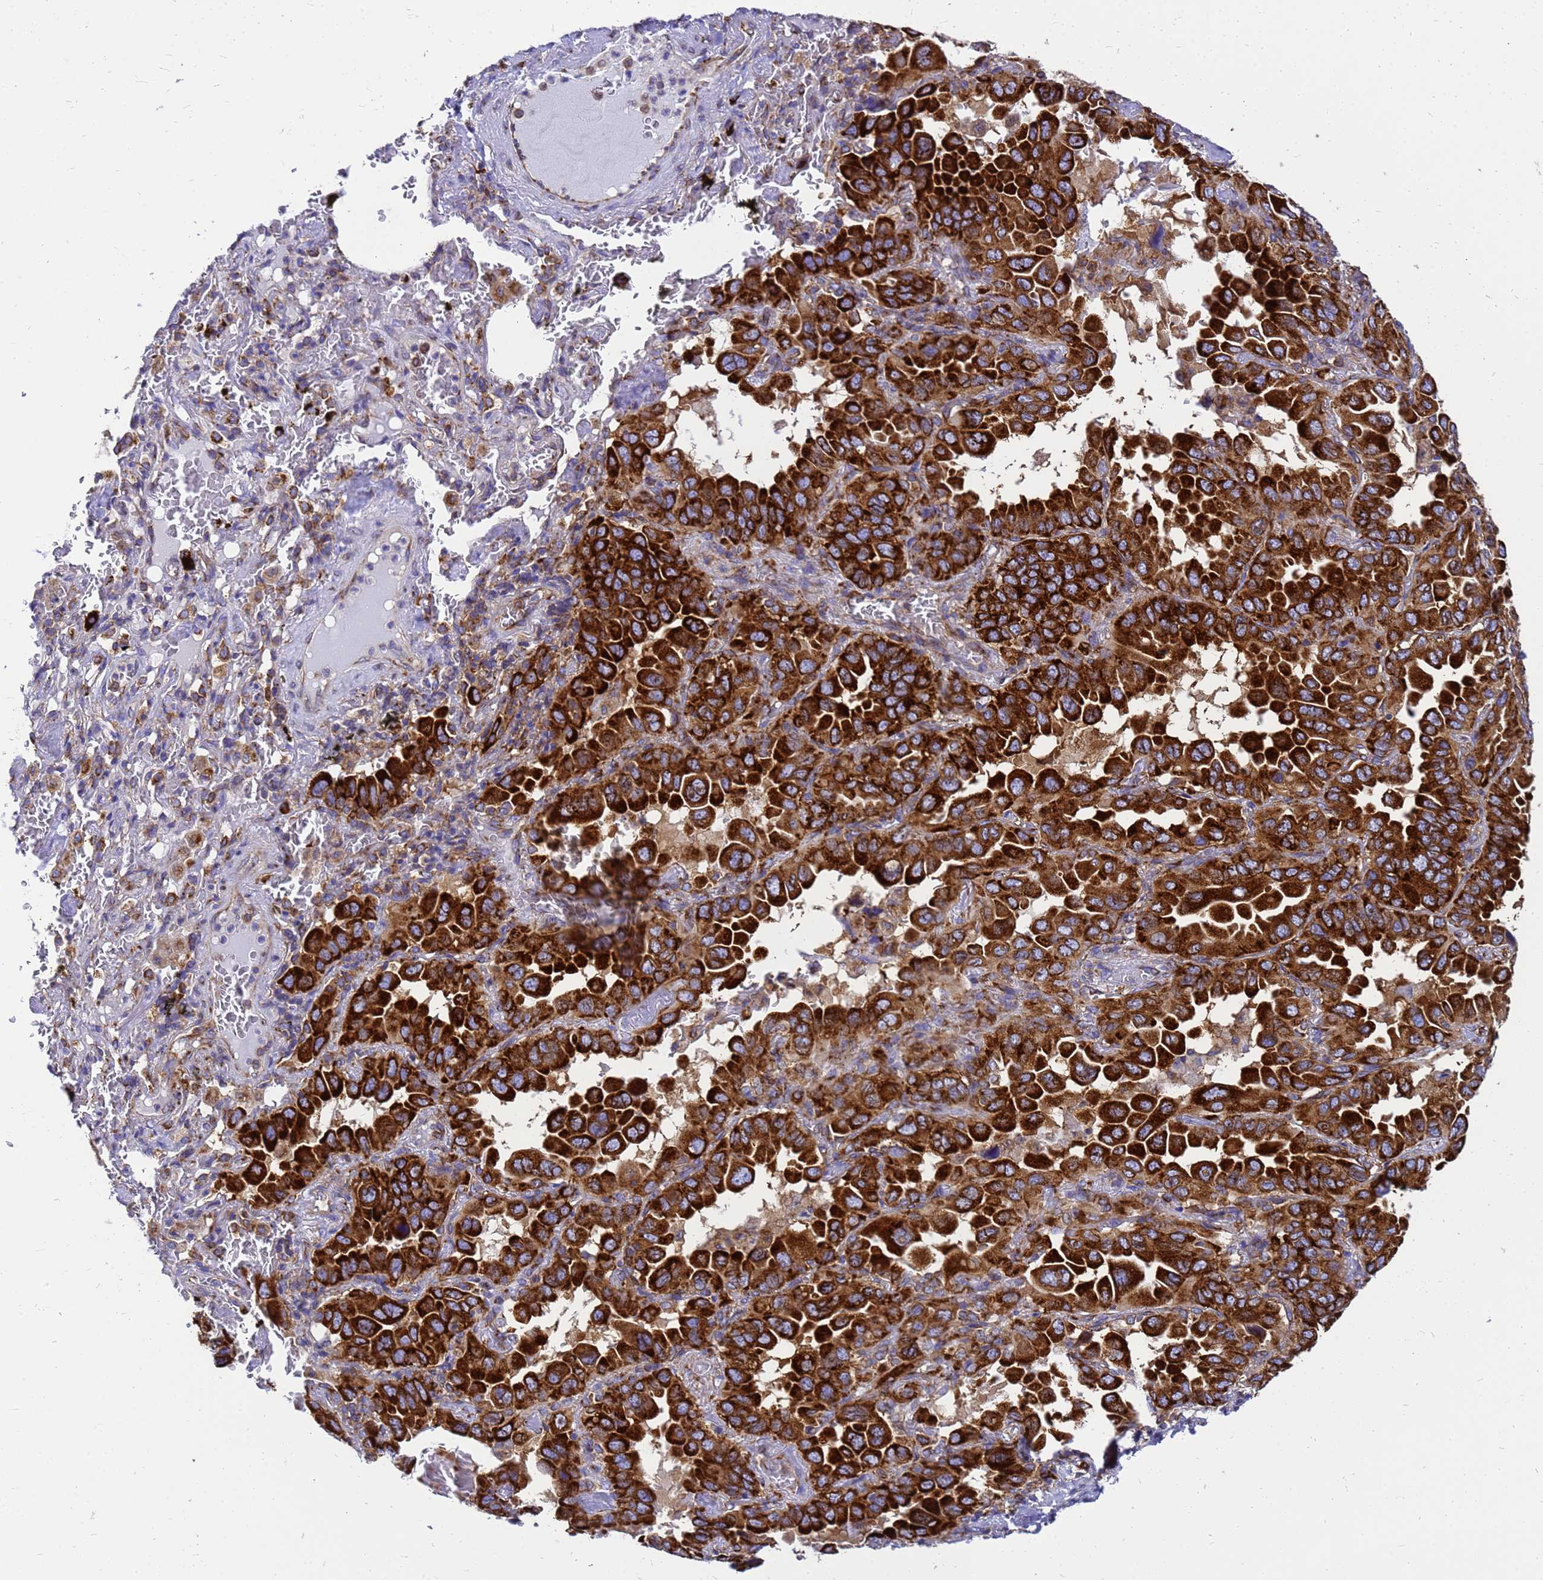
{"staining": {"intensity": "strong", "quantity": ">75%", "location": "cytoplasmic/membranous"}, "tissue": "lung cancer", "cell_type": "Tumor cells", "image_type": "cancer", "snomed": [{"axis": "morphology", "description": "Adenocarcinoma, NOS"}, {"axis": "topography", "description": "Lung"}], "caption": "Immunohistochemical staining of lung cancer exhibits strong cytoplasmic/membranous protein staining in about >75% of tumor cells. (DAB (3,3'-diaminobenzidine) = brown stain, brightfield microscopy at high magnification).", "gene": "EEF1D", "patient": {"sex": "male", "age": 64}}